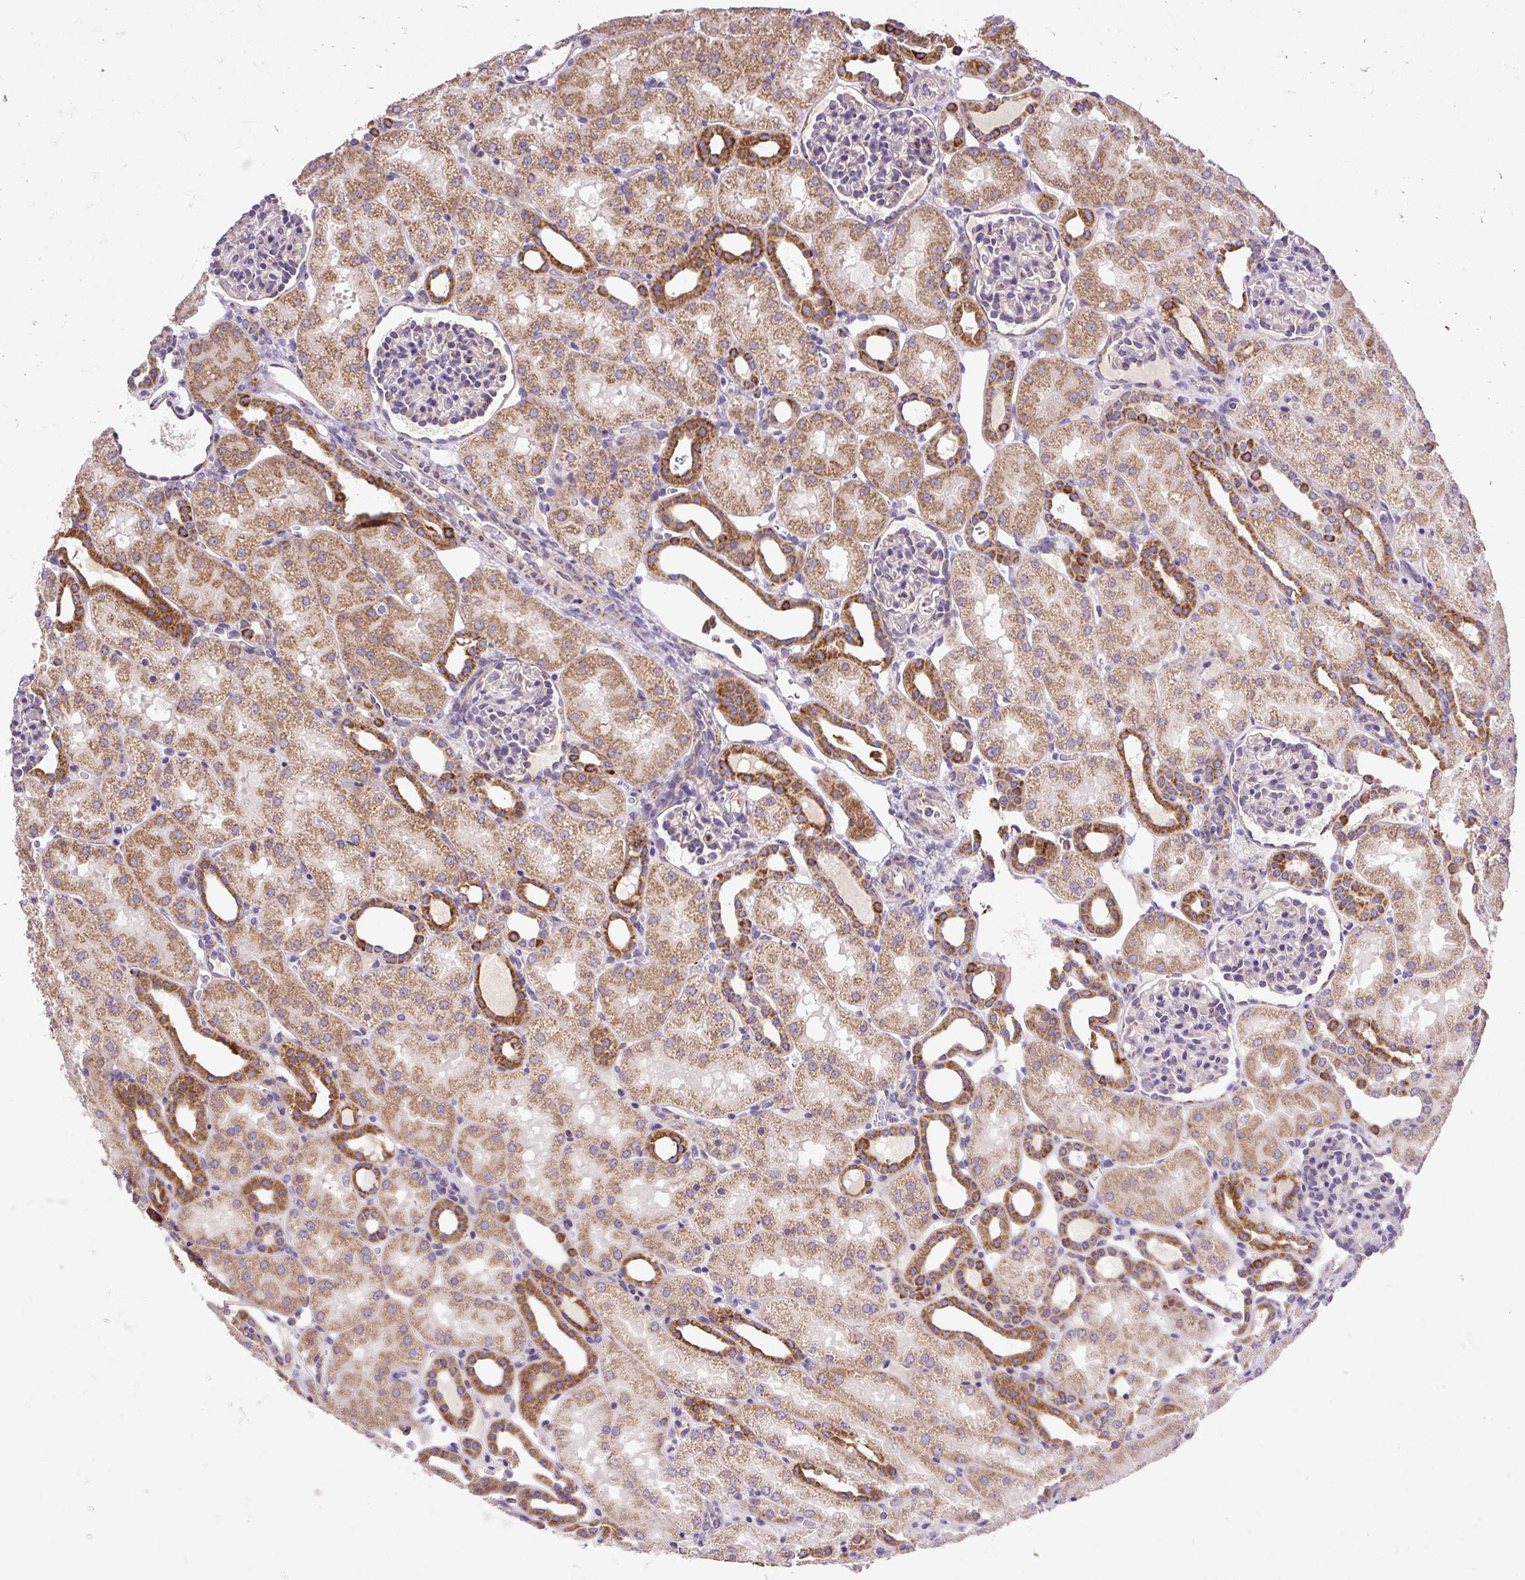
{"staining": {"intensity": "moderate", "quantity": "<25%", "location": "cytoplasmic/membranous"}, "tissue": "kidney", "cell_type": "Cells in glomeruli", "image_type": "normal", "snomed": [{"axis": "morphology", "description": "Normal tissue, NOS"}, {"axis": "topography", "description": "Kidney"}], "caption": "A histopathology image of human kidney stained for a protein demonstrates moderate cytoplasmic/membranous brown staining in cells in glomeruli.", "gene": "TOMM40", "patient": {"sex": "male", "age": 2}}